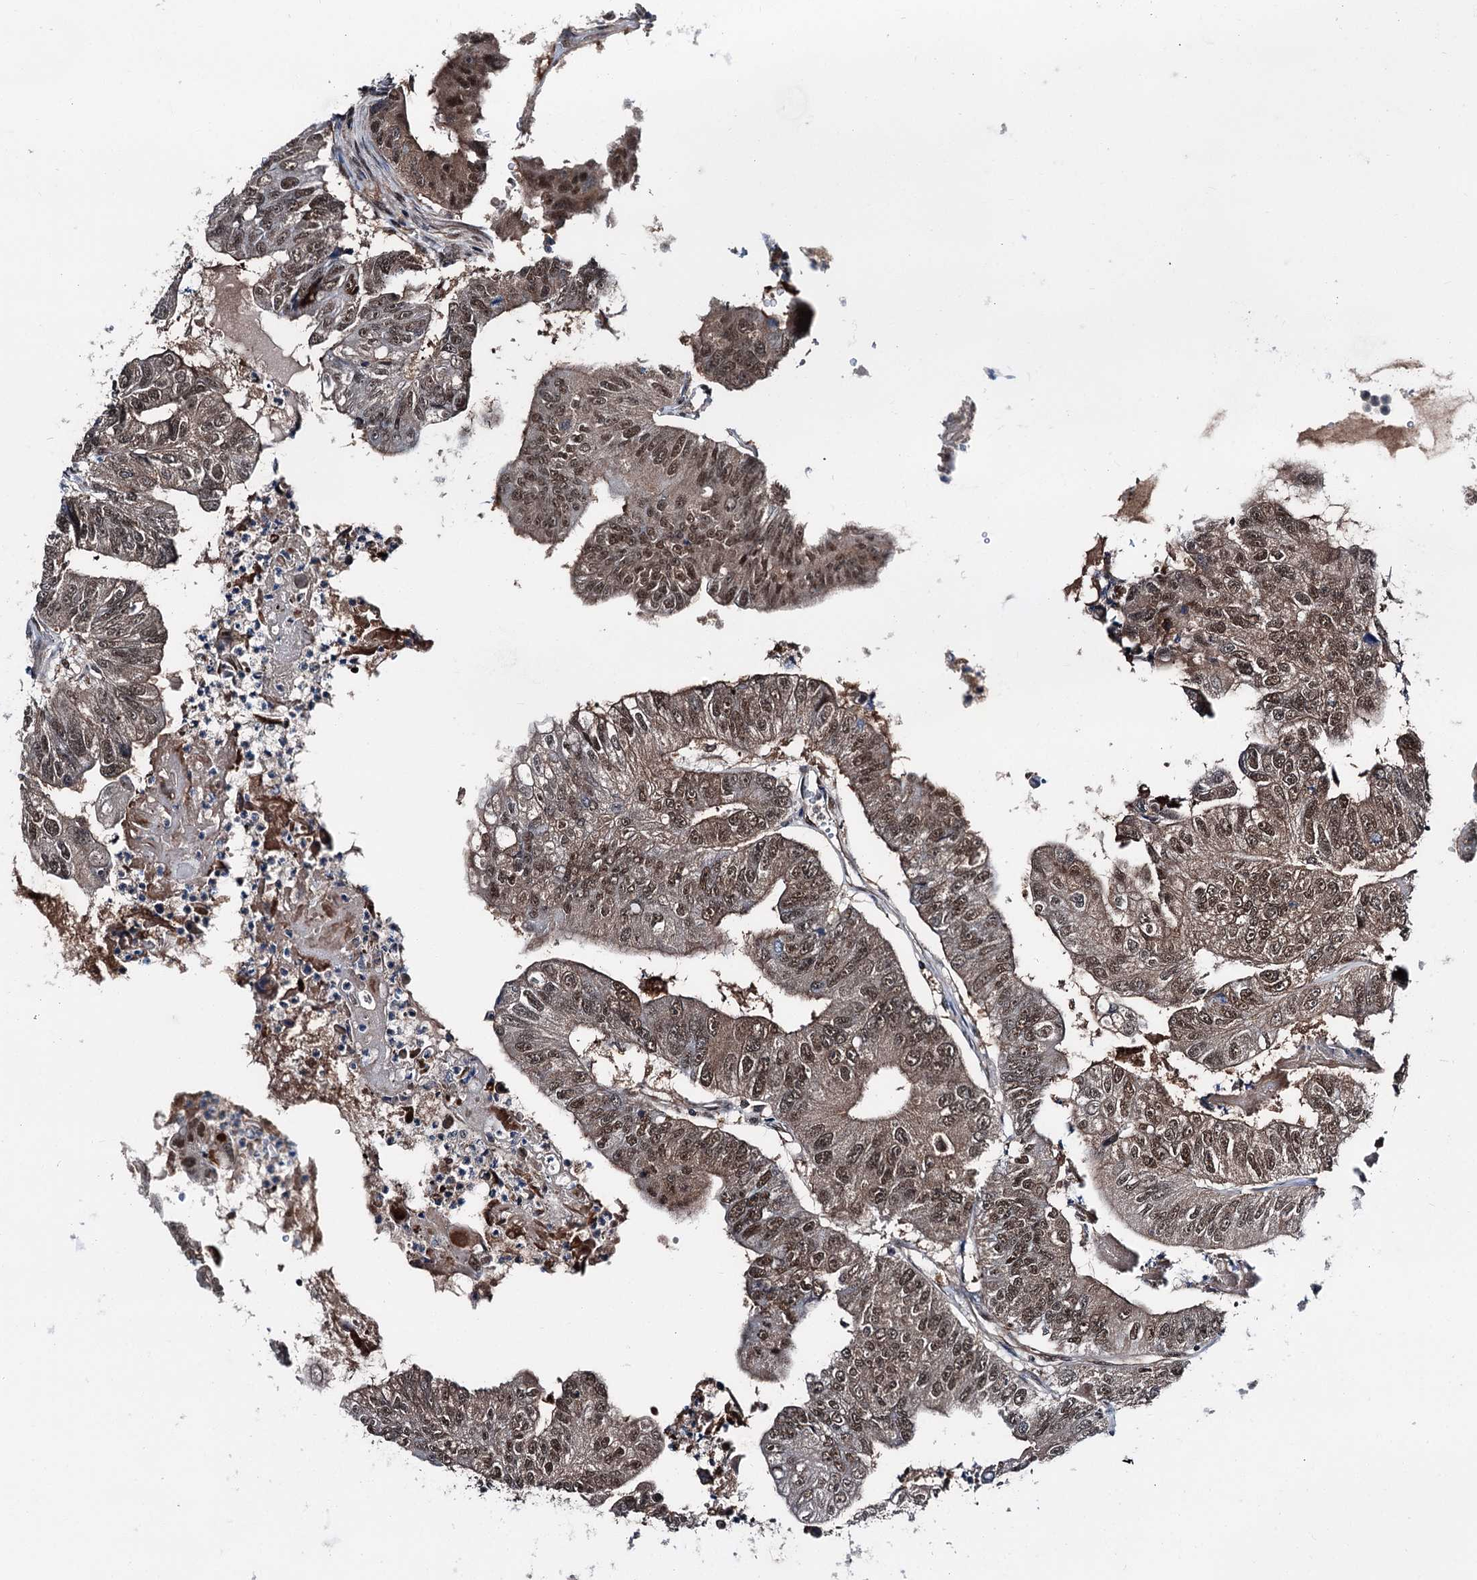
{"staining": {"intensity": "moderate", "quantity": ">75%", "location": "nuclear"}, "tissue": "colorectal cancer", "cell_type": "Tumor cells", "image_type": "cancer", "snomed": [{"axis": "morphology", "description": "Adenocarcinoma, NOS"}, {"axis": "topography", "description": "Colon"}], "caption": "A high-resolution image shows immunohistochemistry staining of colorectal adenocarcinoma, which demonstrates moderate nuclear positivity in about >75% of tumor cells.", "gene": "PSMD13", "patient": {"sex": "female", "age": 67}}